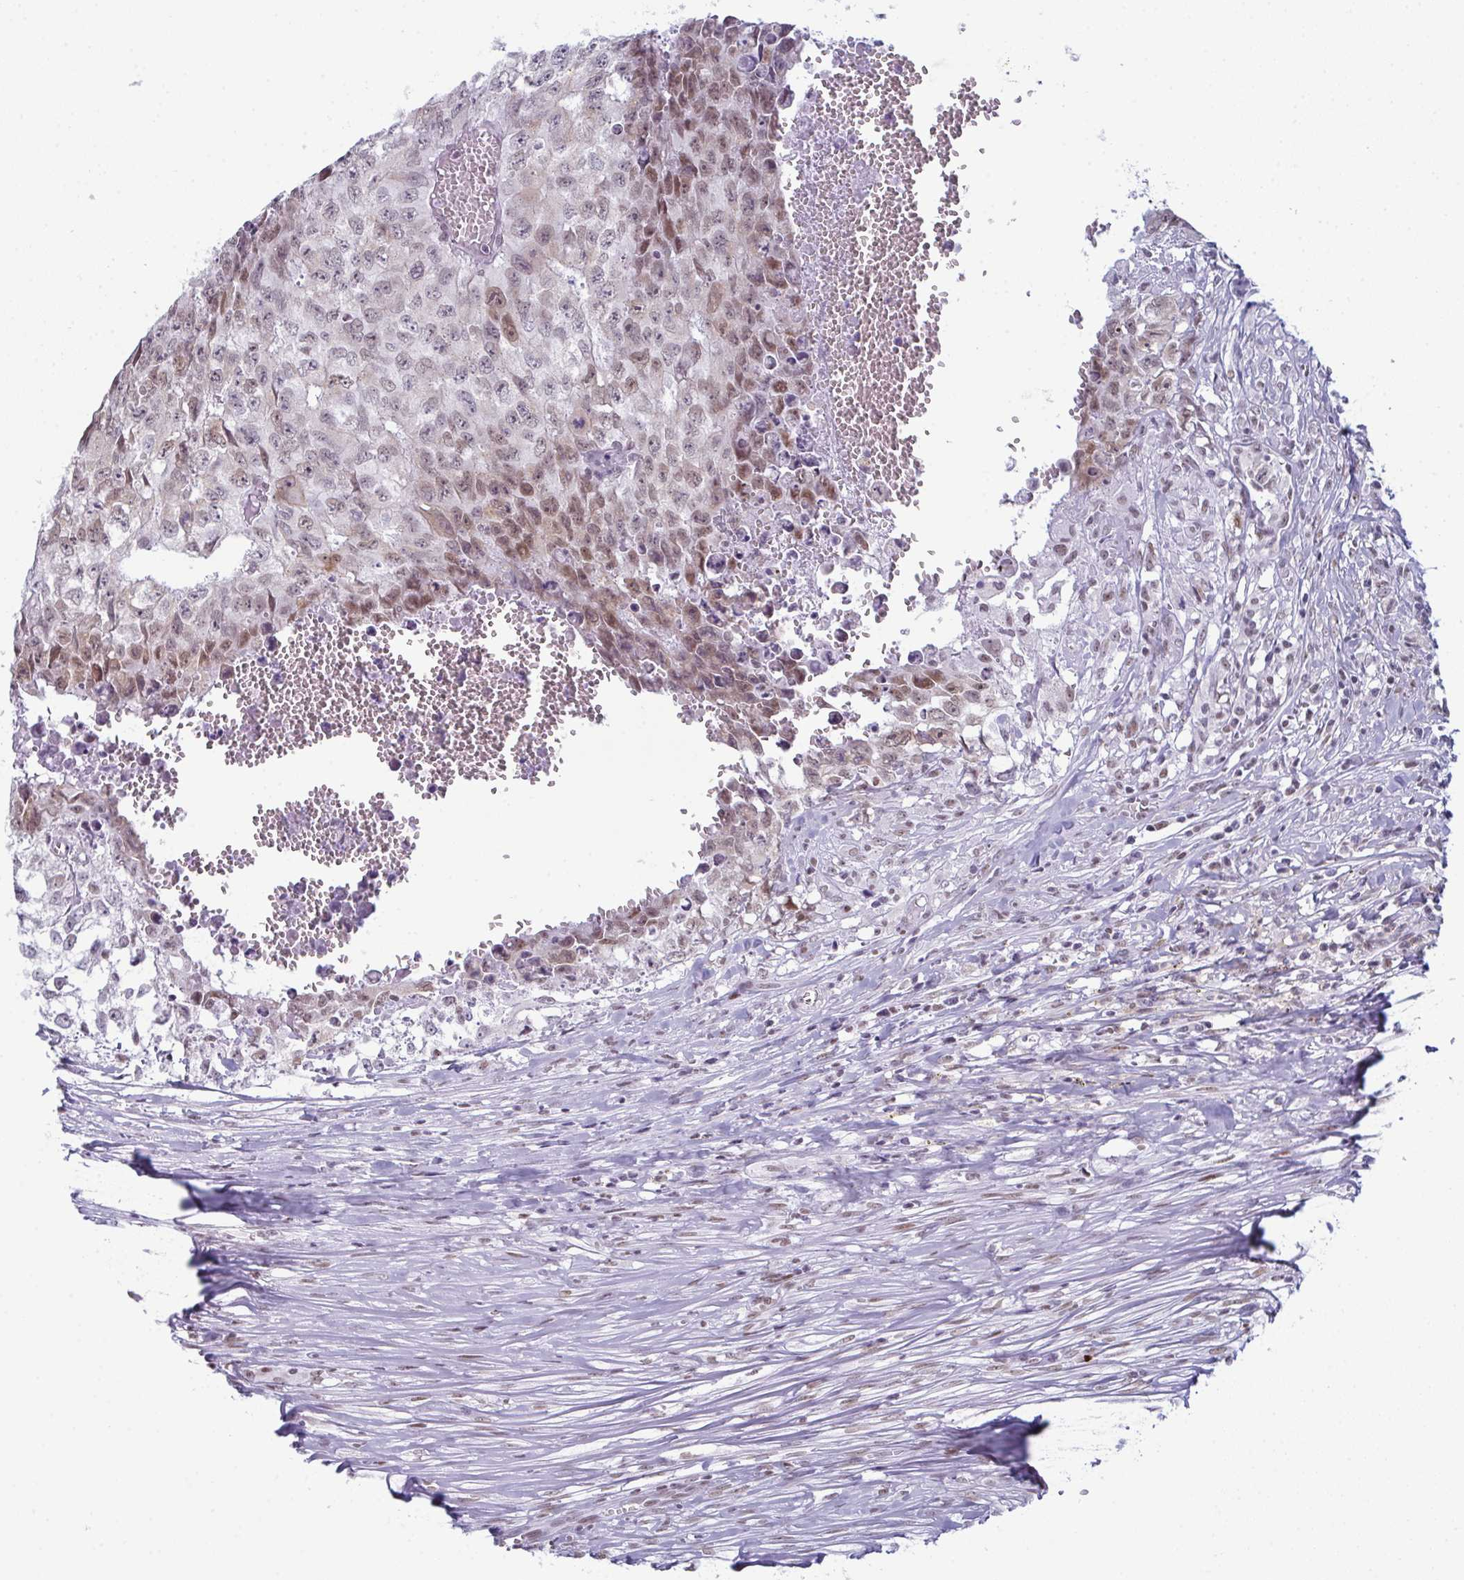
{"staining": {"intensity": "moderate", "quantity": "25%-75%", "location": "nuclear"}, "tissue": "testis cancer", "cell_type": "Tumor cells", "image_type": "cancer", "snomed": [{"axis": "morphology", "description": "Carcinoma, Embryonal, NOS"}, {"axis": "morphology", "description": "Teratoma, malignant, NOS"}, {"axis": "topography", "description": "Testis"}], "caption": "Testis cancer stained with immunohistochemistry displays moderate nuclear expression in approximately 25%-75% of tumor cells.", "gene": "RBM7", "patient": {"sex": "male", "age": 24}}